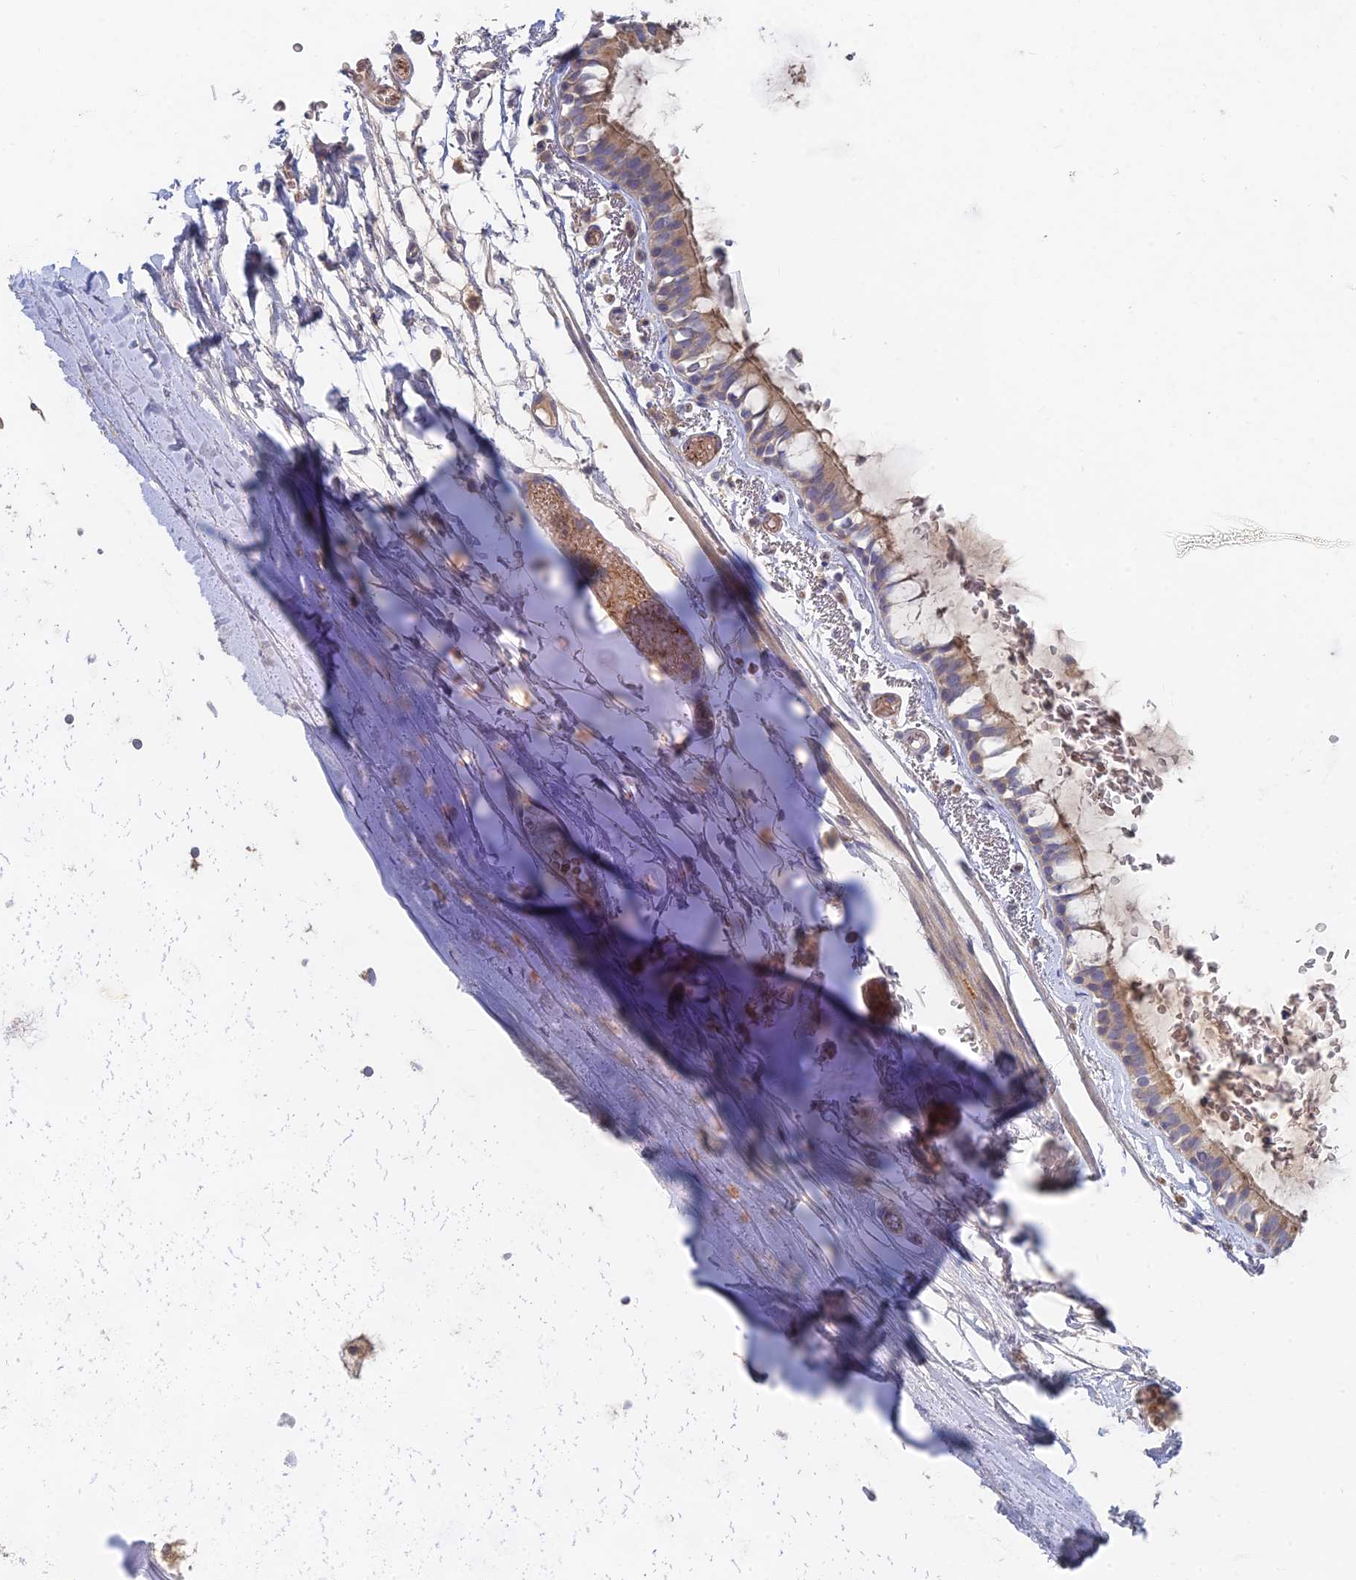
{"staining": {"intensity": "negative", "quantity": "none", "location": "none"}, "tissue": "adipose tissue", "cell_type": "Adipocytes", "image_type": "normal", "snomed": [{"axis": "morphology", "description": "Normal tissue, NOS"}, {"axis": "topography", "description": "Lymph node"}, {"axis": "topography", "description": "Bronchus"}], "caption": "Adipocytes show no significant protein staining in benign adipose tissue.", "gene": "ARRDC1", "patient": {"sex": "male", "age": 63}}